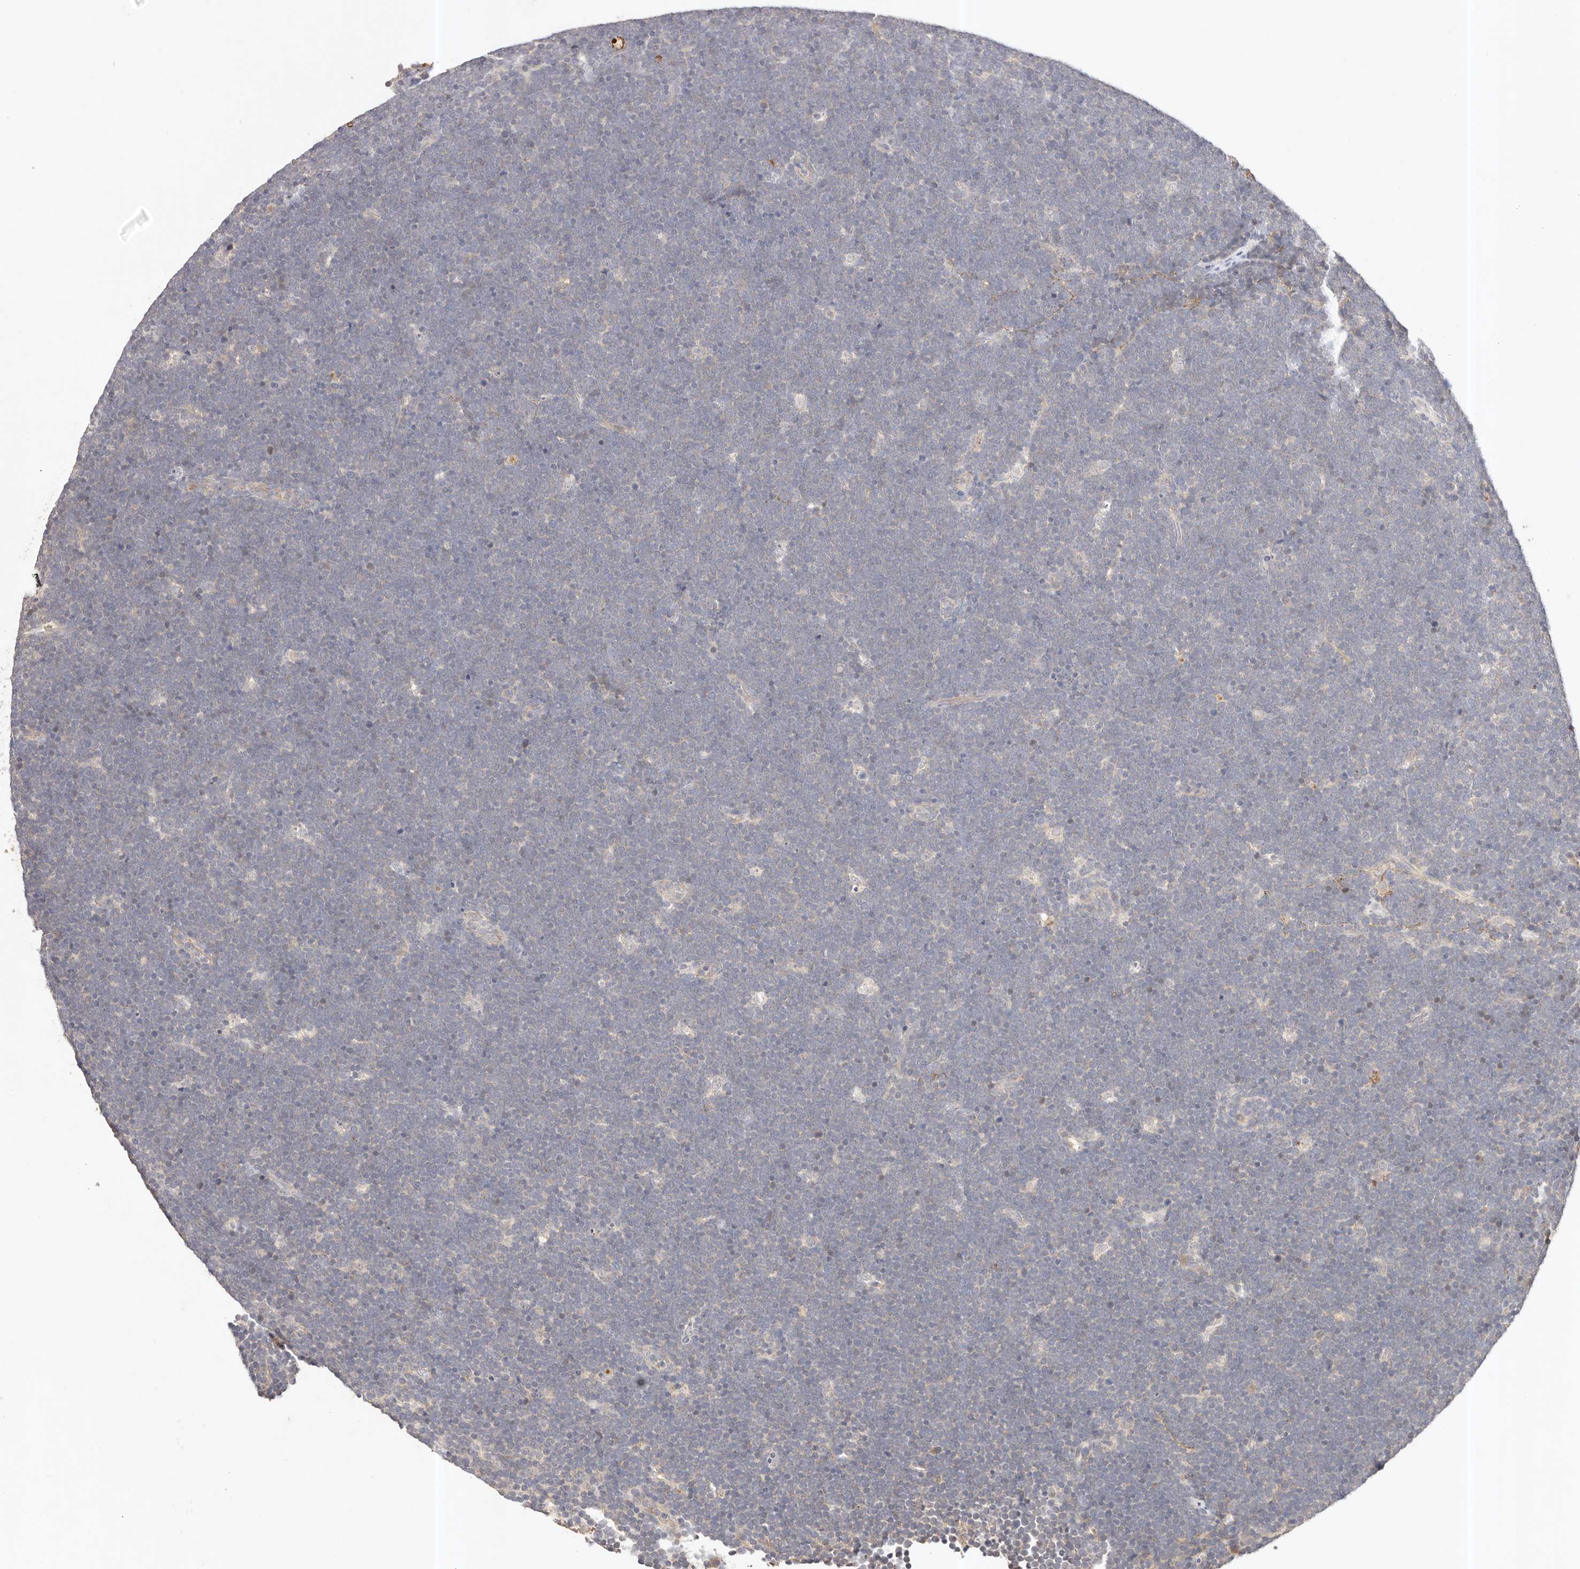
{"staining": {"intensity": "negative", "quantity": "none", "location": "none"}, "tissue": "lymphoma", "cell_type": "Tumor cells", "image_type": "cancer", "snomed": [{"axis": "morphology", "description": "Malignant lymphoma, non-Hodgkin's type, High grade"}, {"axis": "topography", "description": "Lymph node"}], "caption": "Immunohistochemistry (IHC) image of neoplastic tissue: lymphoma stained with DAB demonstrates no significant protein staining in tumor cells.", "gene": "CXADR", "patient": {"sex": "male", "age": 13}}